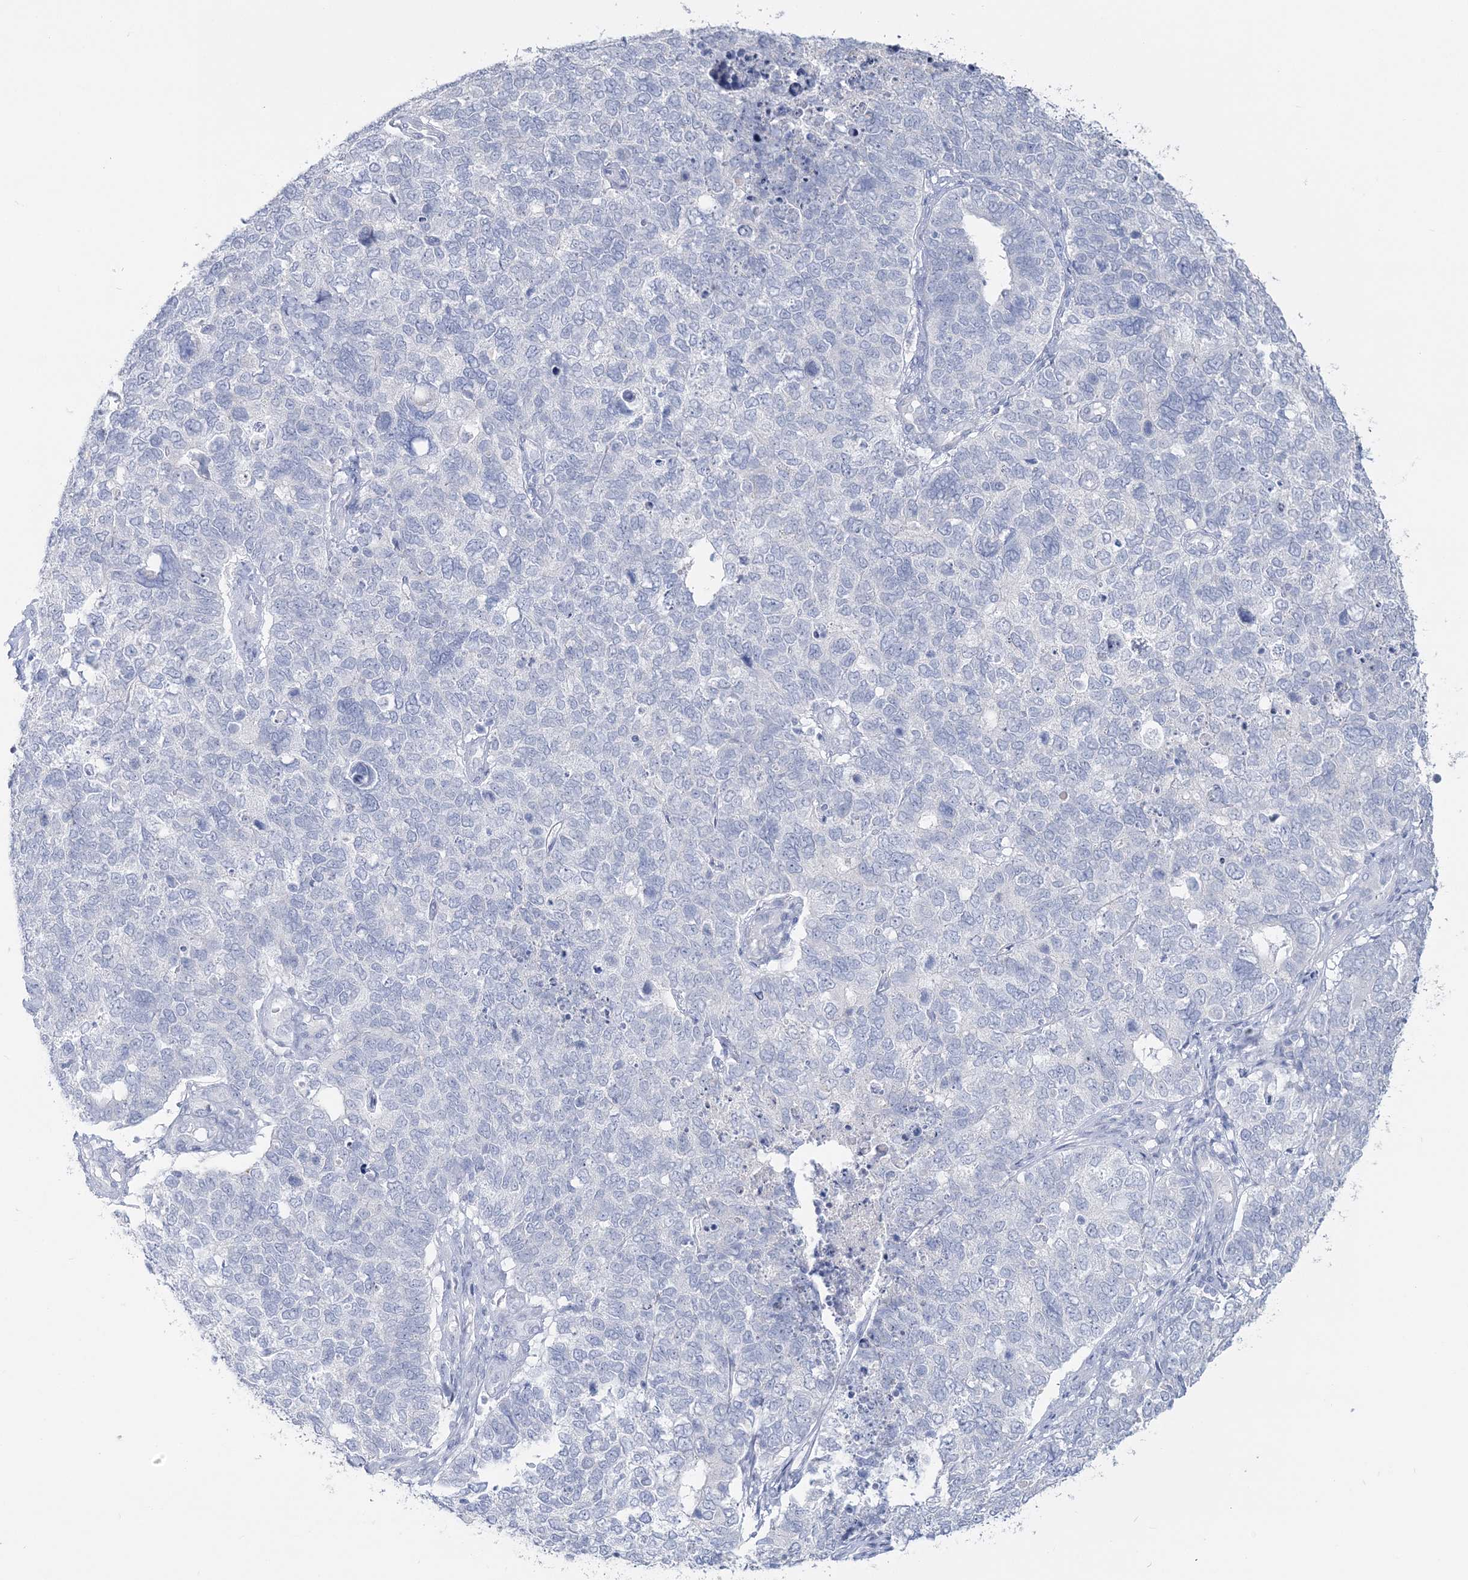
{"staining": {"intensity": "negative", "quantity": "none", "location": "none"}, "tissue": "cervical cancer", "cell_type": "Tumor cells", "image_type": "cancer", "snomed": [{"axis": "morphology", "description": "Squamous cell carcinoma, NOS"}, {"axis": "topography", "description": "Cervix"}], "caption": "The IHC image has no significant positivity in tumor cells of cervical squamous cell carcinoma tissue. (Stains: DAB (3,3'-diaminobenzidine) immunohistochemistry with hematoxylin counter stain, Microscopy: brightfield microscopy at high magnification).", "gene": "CYP3A4", "patient": {"sex": "female", "age": 63}}